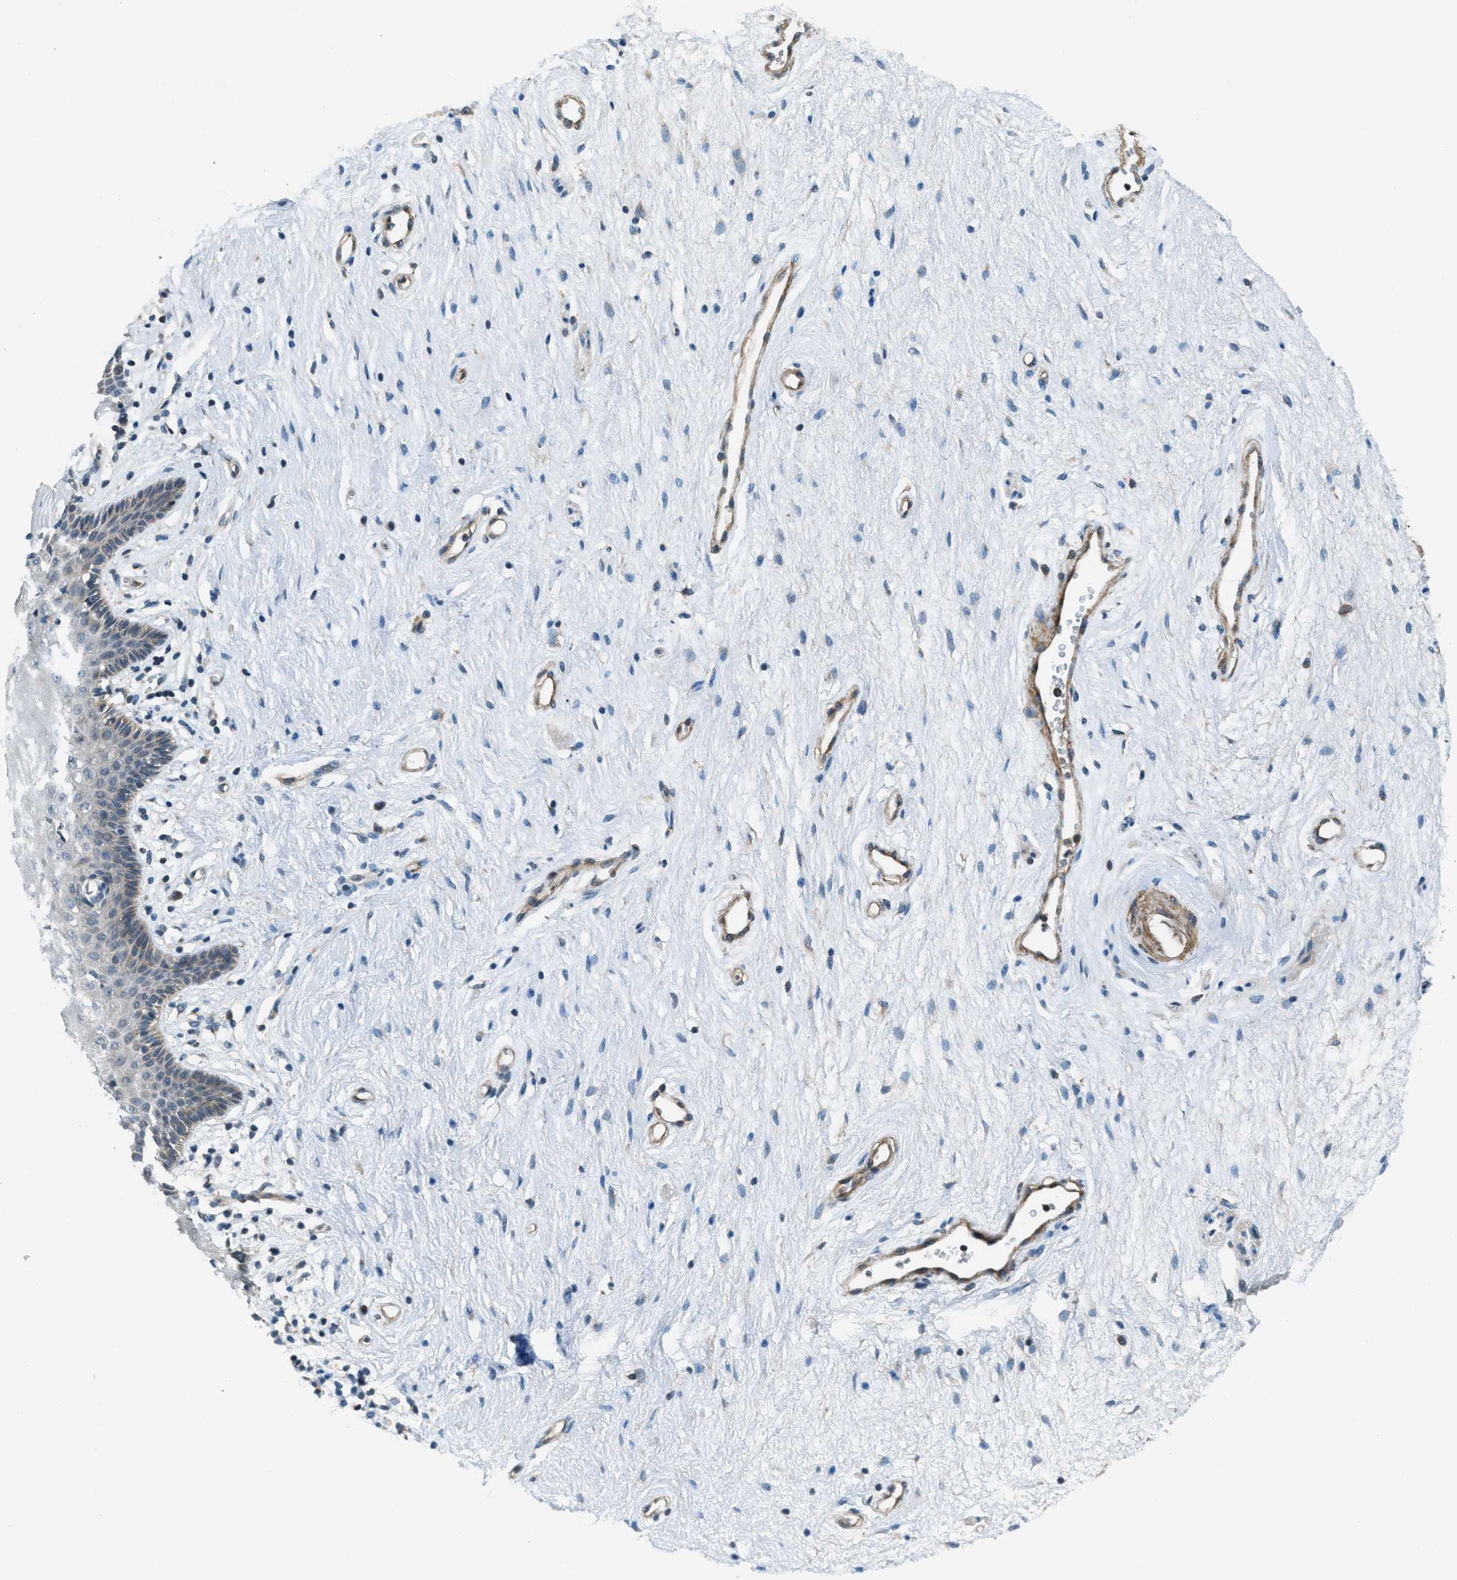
{"staining": {"intensity": "weak", "quantity": "25%-75%", "location": "cytoplasmic/membranous,nuclear"}, "tissue": "vagina", "cell_type": "Squamous epithelial cells", "image_type": "normal", "snomed": [{"axis": "morphology", "description": "Normal tissue, NOS"}, {"axis": "topography", "description": "Vagina"}], "caption": "The histopathology image reveals immunohistochemical staining of unremarkable vagina. There is weak cytoplasmic/membranous,nuclear staining is present in about 25%-75% of squamous epithelial cells. (DAB (3,3'-diaminobenzidine) = brown stain, brightfield microscopy at high magnification).", "gene": "VEZT", "patient": {"sex": "female", "age": 44}}